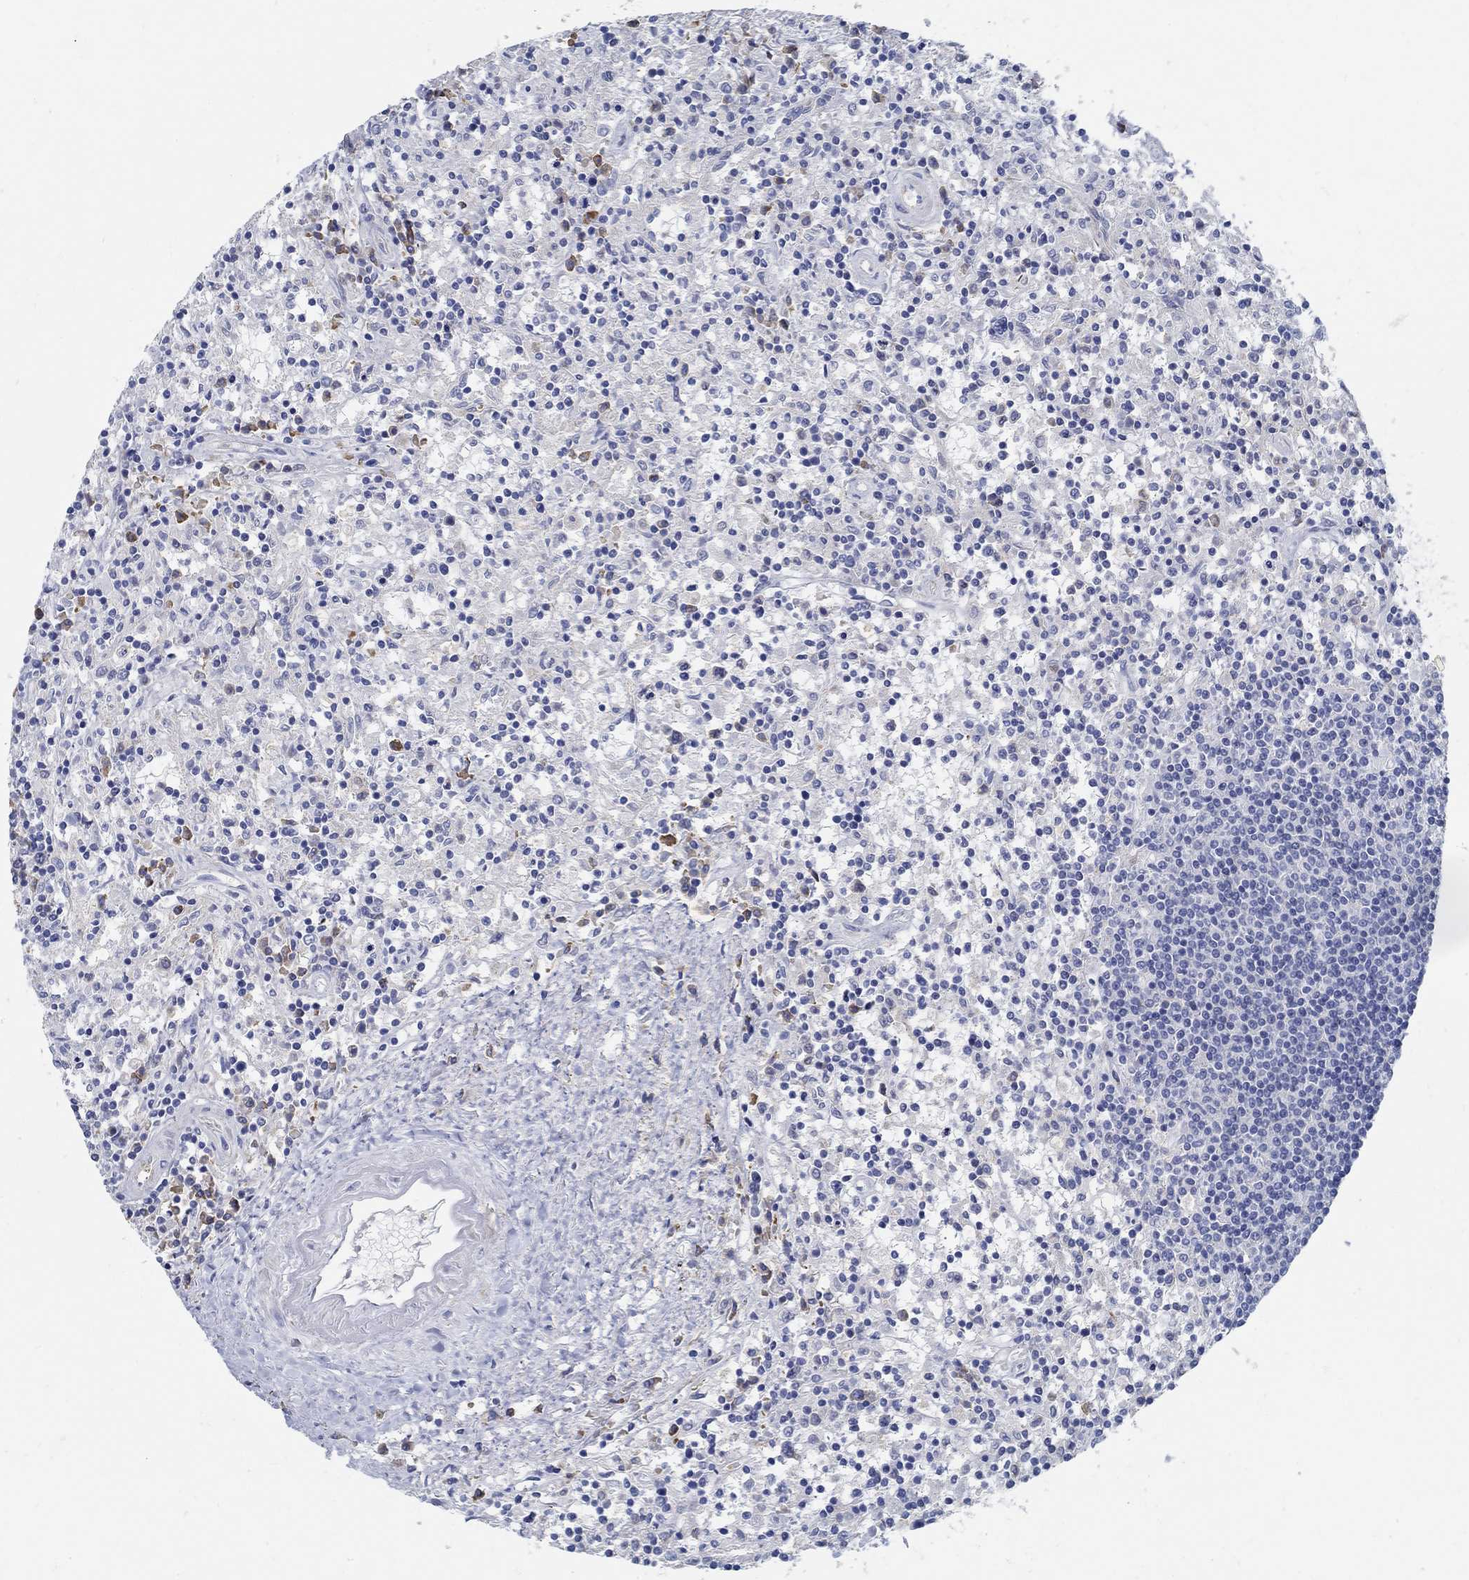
{"staining": {"intensity": "negative", "quantity": "none", "location": "none"}, "tissue": "lymphoma", "cell_type": "Tumor cells", "image_type": "cancer", "snomed": [{"axis": "morphology", "description": "Malignant lymphoma, non-Hodgkin's type, Low grade"}, {"axis": "topography", "description": "Spleen"}], "caption": "DAB (3,3'-diaminobenzidine) immunohistochemical staining of low-grade malignant lymphoma, non-Hodgkin's type reveals no significant positivity in tumor cells.", "gene": "PCDH11X", "patient": {"sex": "male", "age": 62}}